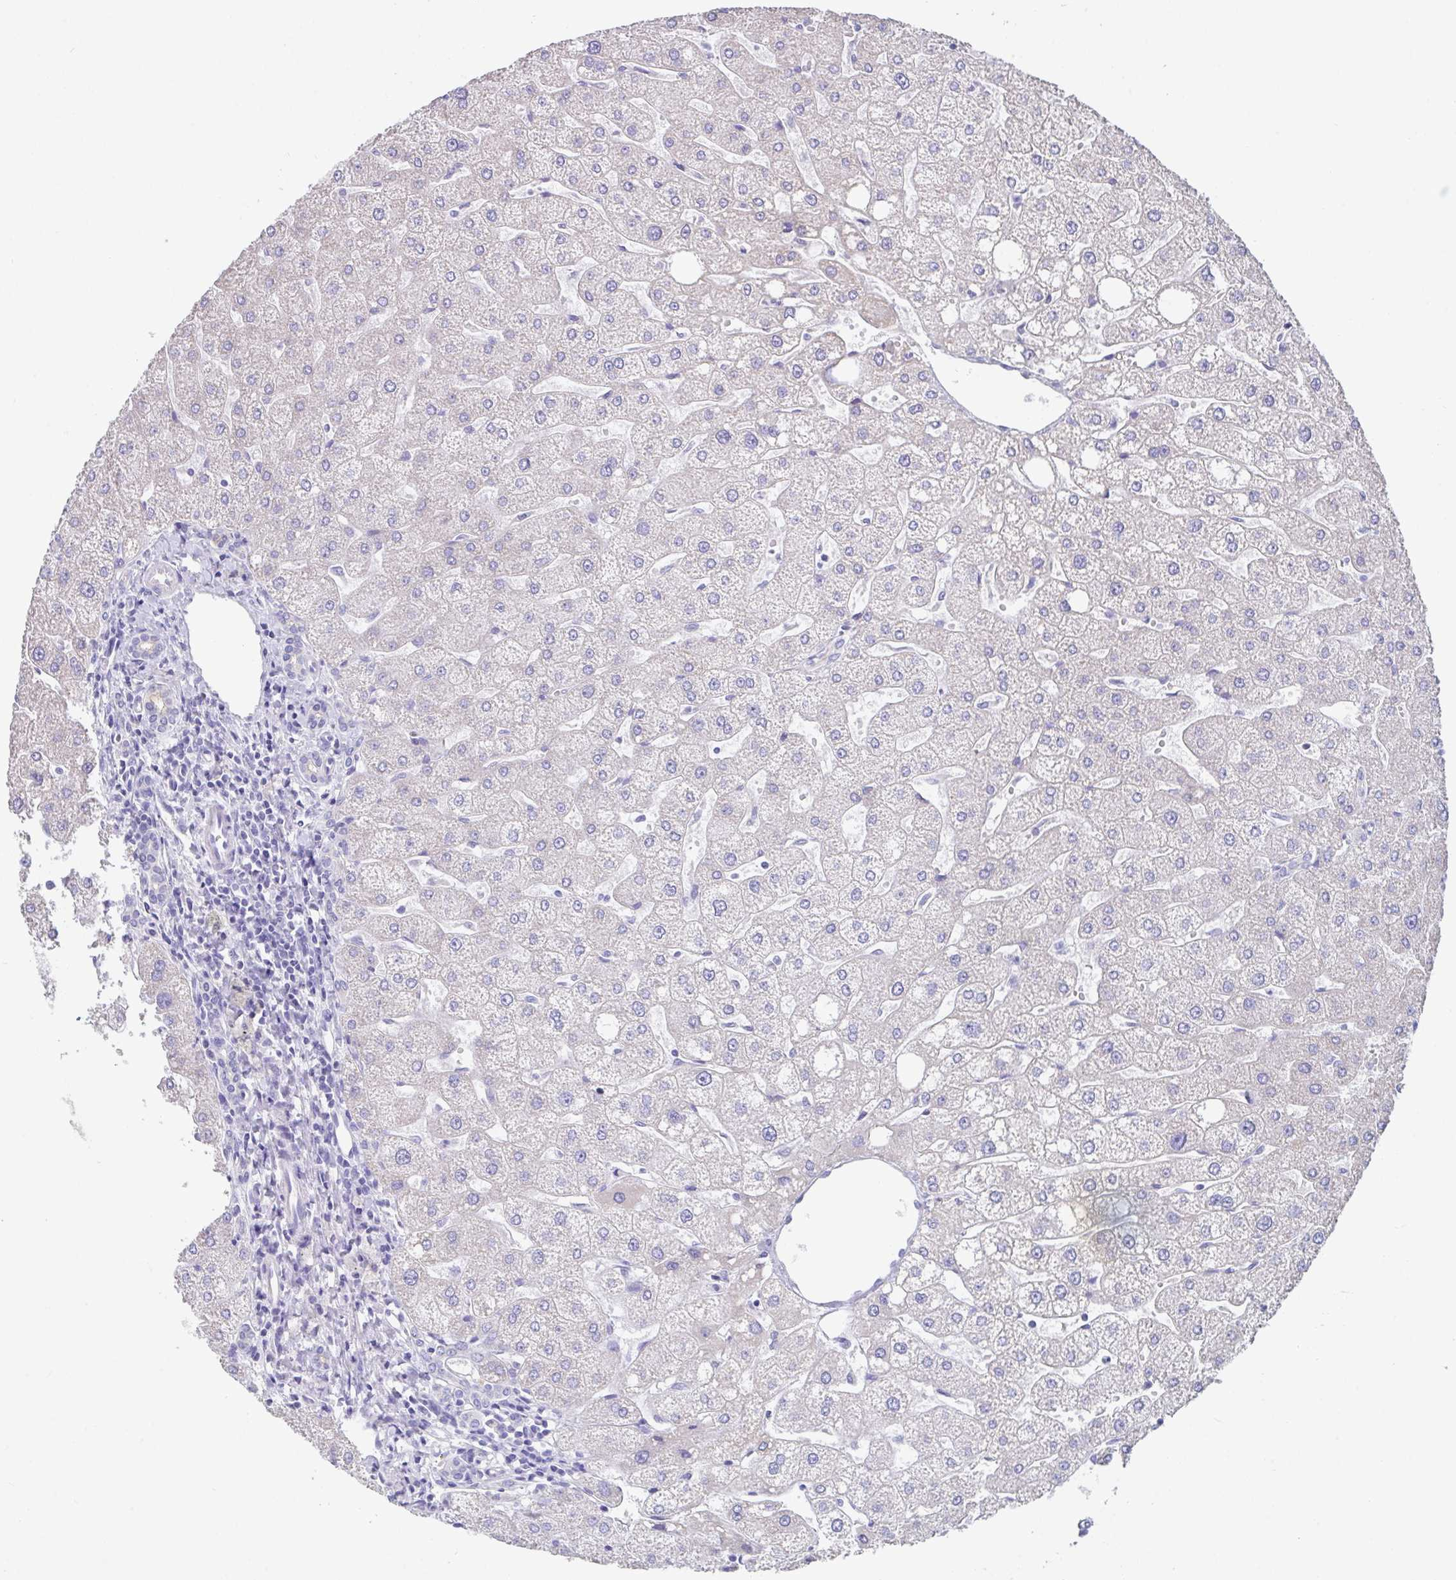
{"staining": {"intensity": "negative", "quantity": "none", "location": "none"}, "tissue": "liver", "cell_type": "Cholangiocytes", "image_type": "normal", "snomed": [{"axis": "morphology", "description": "Normal tissue, NOS"}, {"axis": "topography", "description": "Liver"}], "caption": "A high-resolution micrograph shows immunohistochemistry (IHC) staining of benign liver, which exhibits no significant staining in cholangiocytes. (Brightfield microscopy of DAB (3,3'-diaminobenzidine) IHC at high magnification).", "gene": "SLC44A4", "patient": {"sex": "male", "age": 67}}